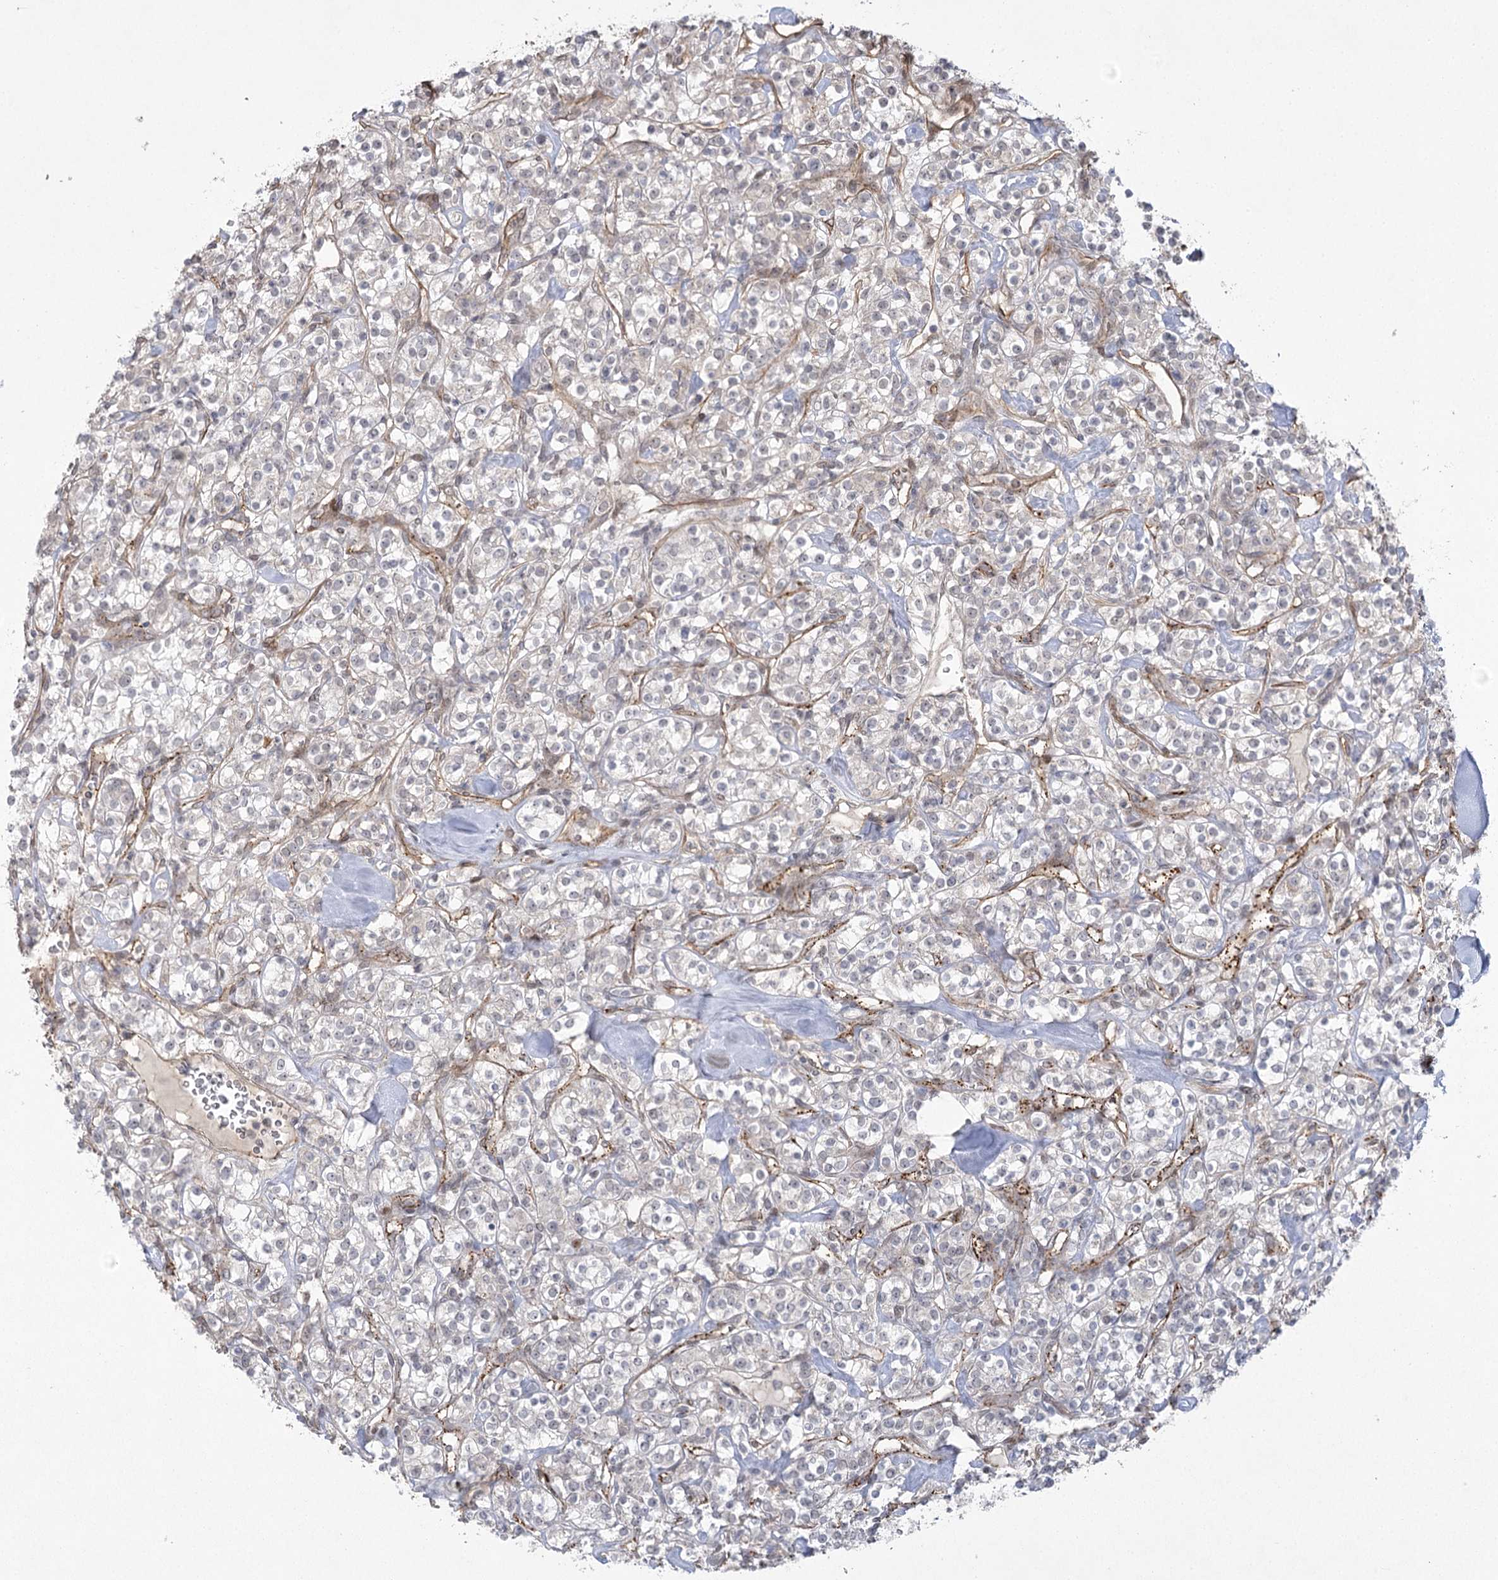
{"staining": {"intensity": "weak", "quantity": "<25%", "location": "nuclear"}, "tissue": "renal cancer", "cell_type": "Tumor cells", "image_type": "cancer", "snomed": [{"axis": "morphology", "description": "Adenocarcinoma, NOS"}, {"axis": "topography", "description": "Kidney"}], "caption": "A high-resolution histopathology image shows IHC staining of adenocarcinoma (renal), which displays no significant positivity in tumor cells.", "gene": "AMTN", "patient": {"sex": "male", "age": 77}}